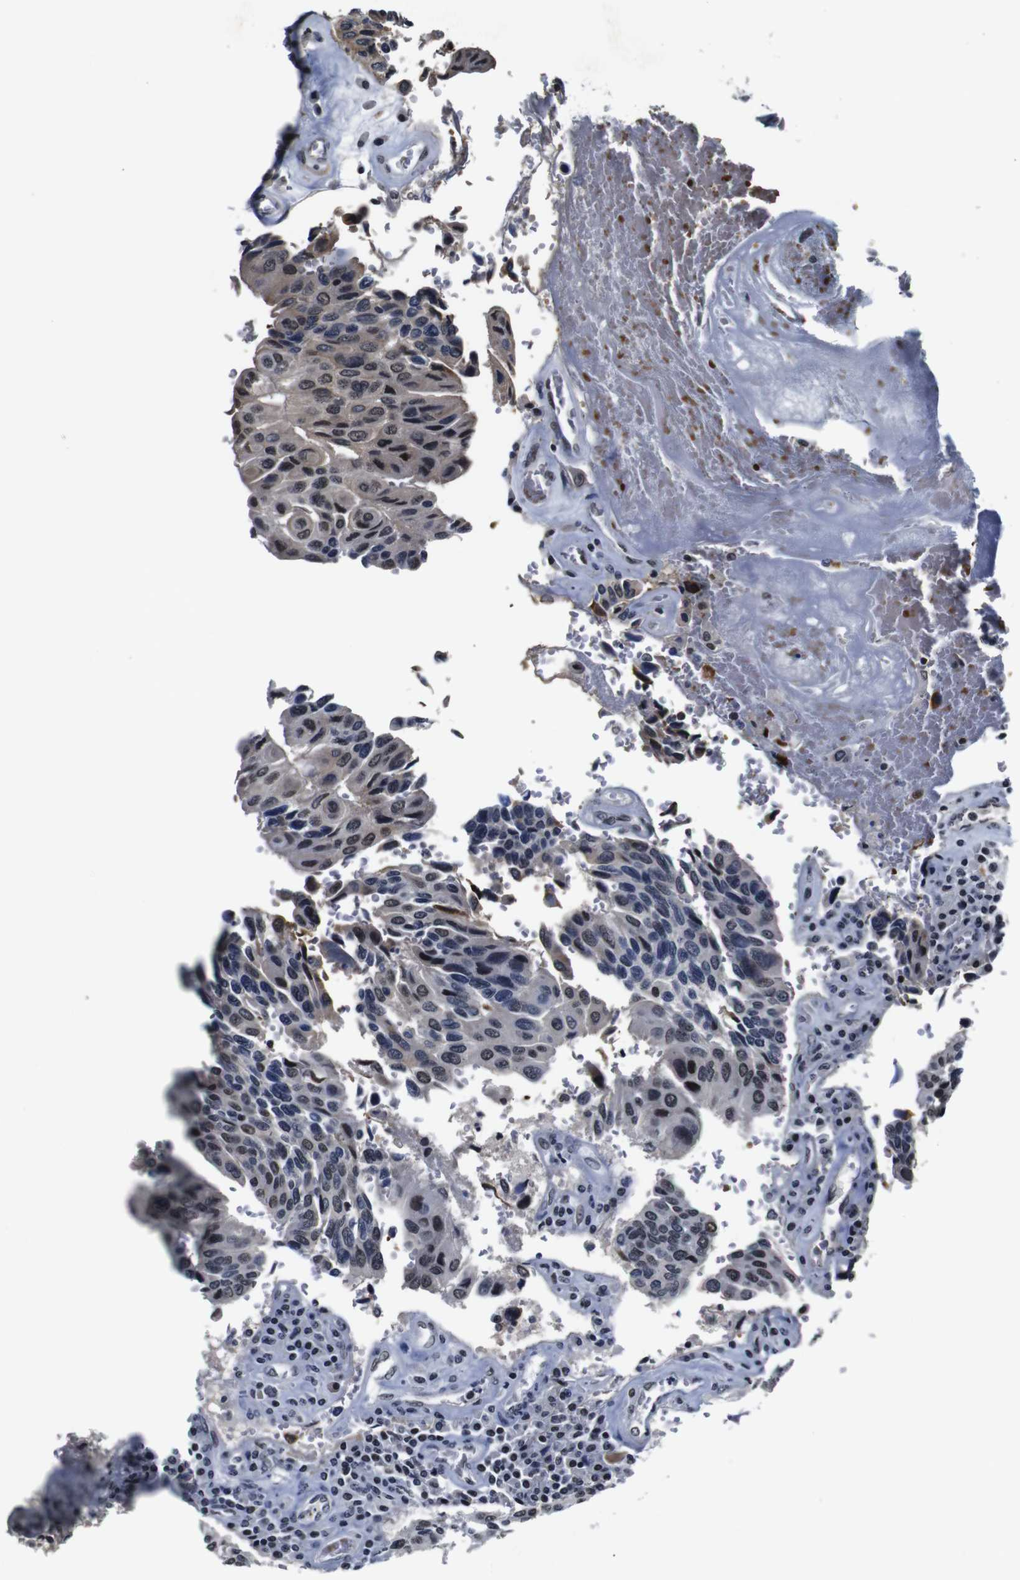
{"staining": {"intensity": "moderate", "quantity": "25%-75%", "location": "nuclear"}, "tissue": "urothelial cancer", "cell_type": "Tumor cells", "image_type": "cancer", "snomed": [{"axis": "morphology", "description": "Urothelial carcinoma, High grade"}, {"axis": "topography", "description": "Urinary bladder"}], "caption": "This is an image of IHC staining of urothelial cancer, which shows moderate positivity in the nuclear of tumor cells.", "gene": "ILDR2", "patient": {"sex": "male", "age": 66}}